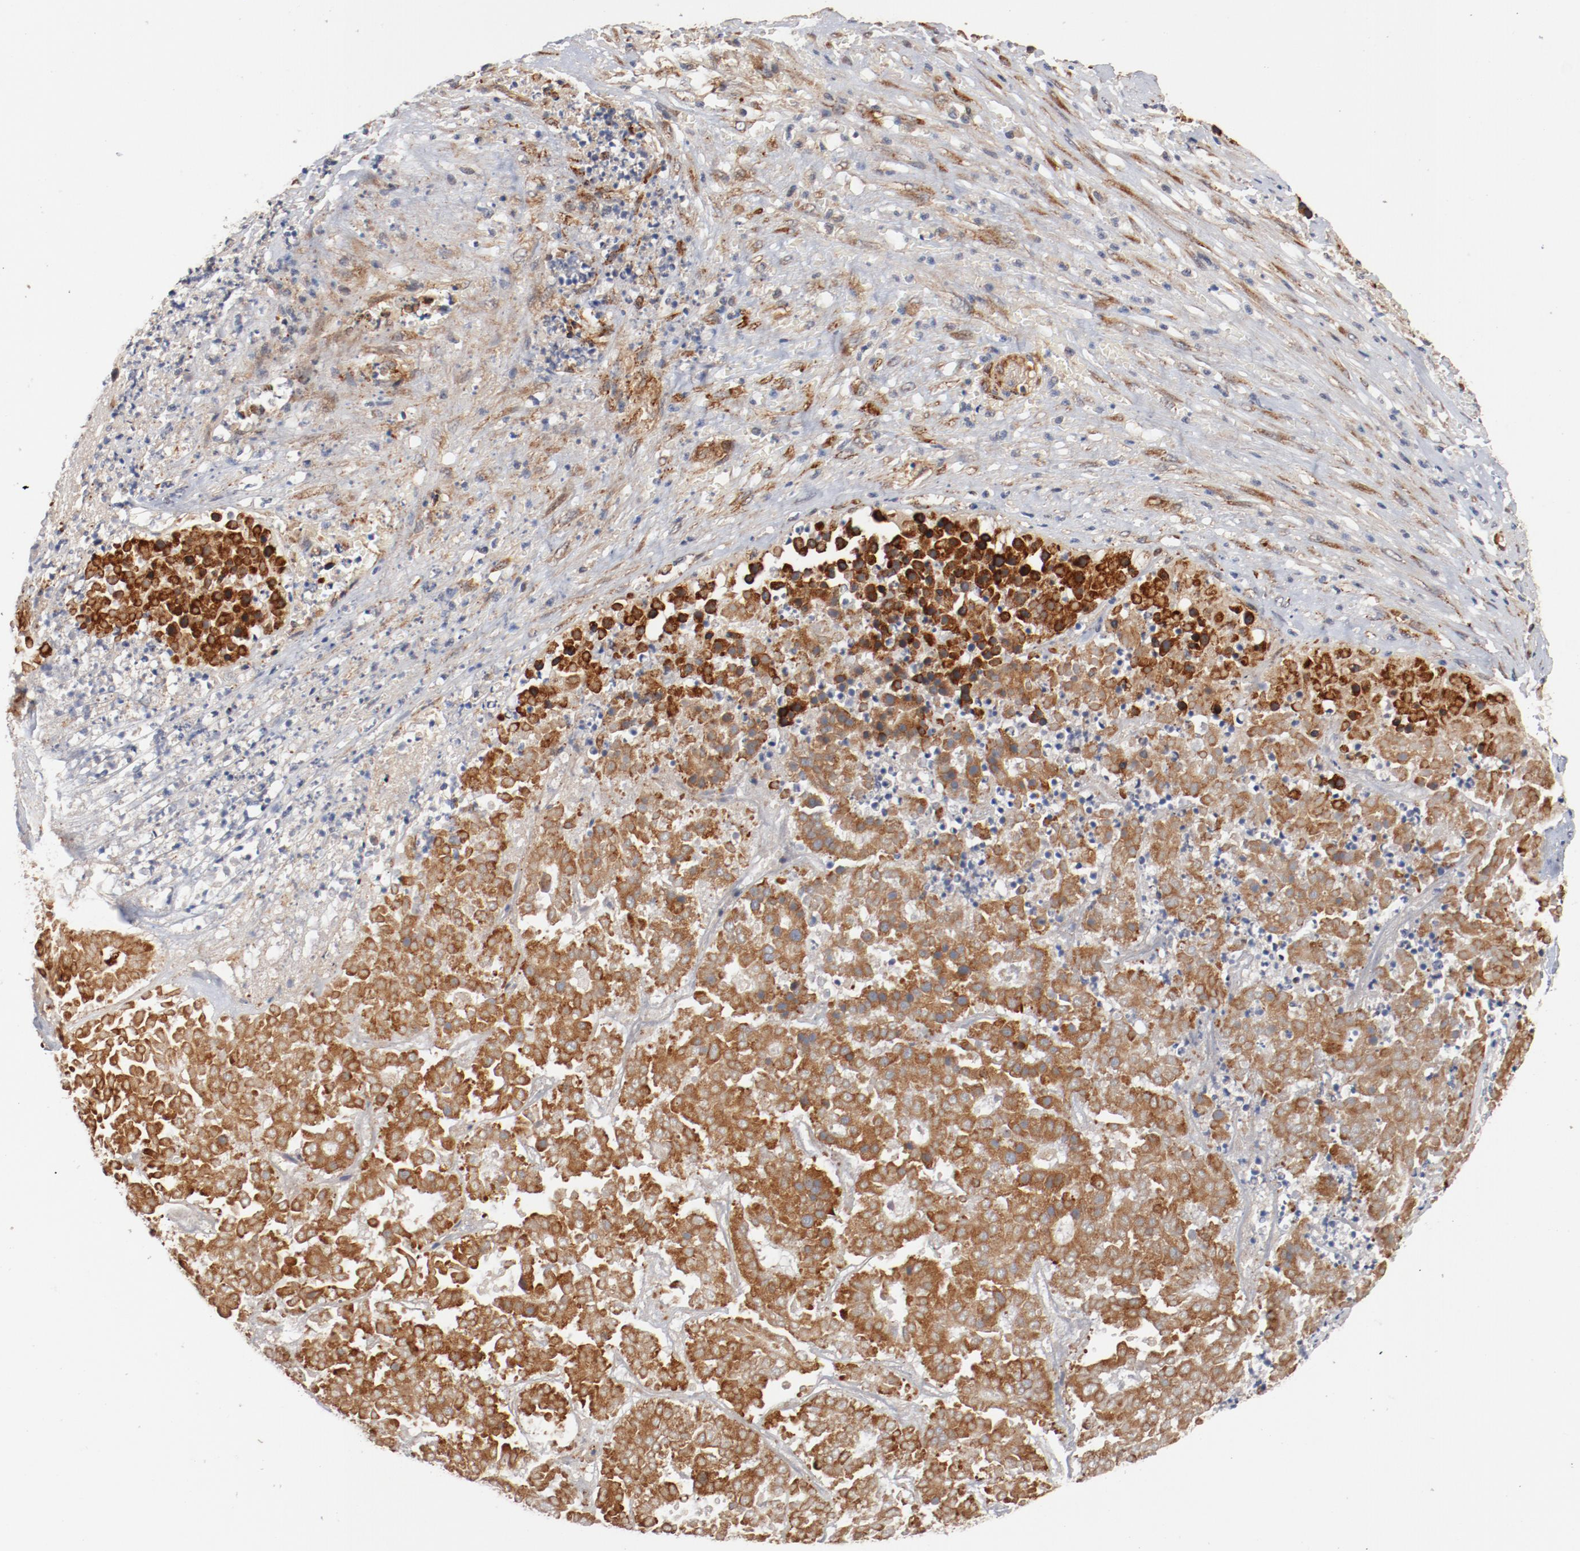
{"staining": {"intensity": "moderate", "quantity": ">75%", "location": "cytoplasmic/membranous"}, "tissue": "pancreatic cancer", "cell_type": "Tumor cells", "image_type": "cancer", "snomed": [{"axis": "morphology", "description": "Adenocarcinoma, NOS"}, {"axis": "topography", "description": "Pancreas"}], "caption": "Pancreatic cancer (adenocarcinoma) stained with a protein marker demonstrates moderate staining in tumor cells.", "gene": "PITPNM2", "patient": {"sex": "male", "age": 50}}